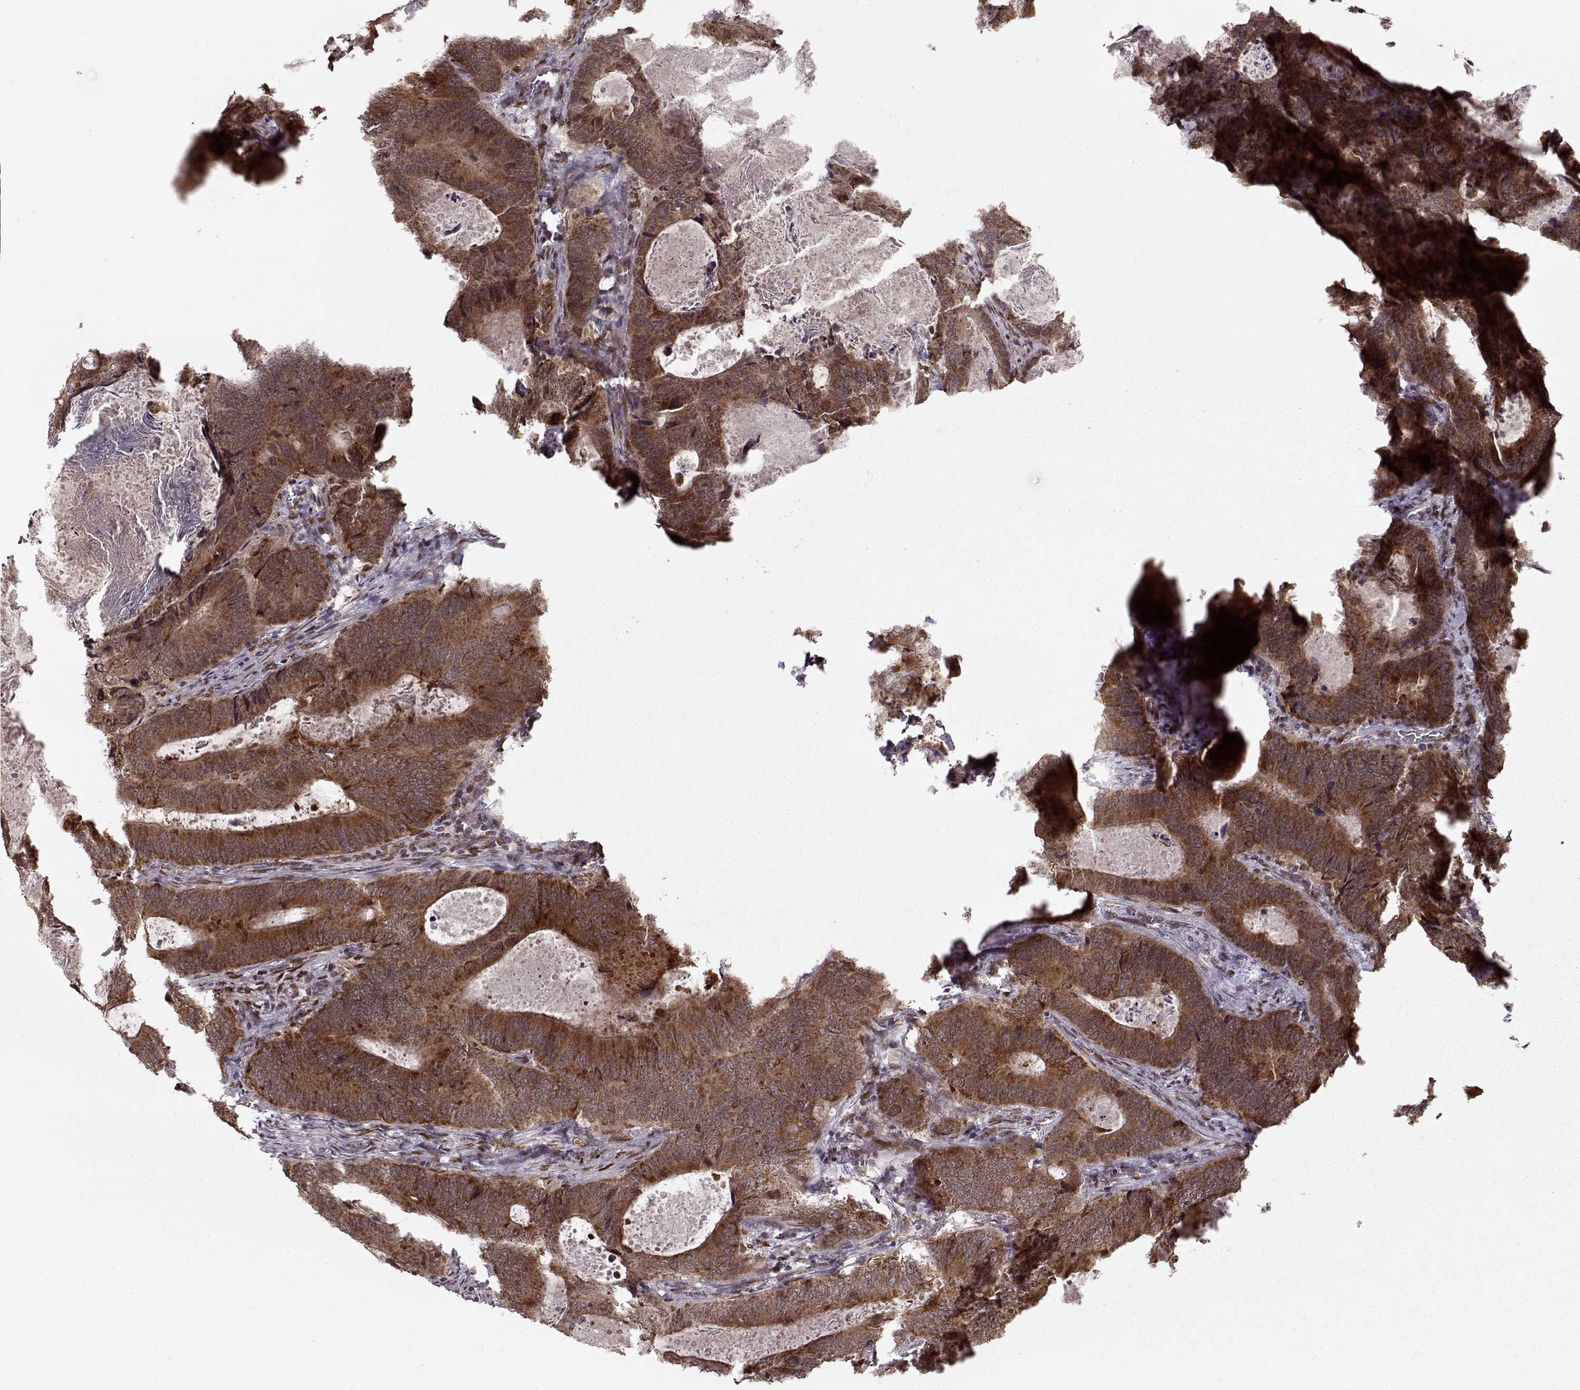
{"staining": {"intensity": "strong", "quantity": ">75%", "location": "cytoplasmic/membranous"}, "tissue": "colorectal cancer", "cell_type": "Tumor cells", "image_type": "cancer", "snomed": [{"axis": "morphology", "description": "Adenocarcinoma, NOS"}, {"axis": "topography", "description": "Colon"}], "caption": "IHC micrograph of colorectal cancer stained for a protein (brown), which exhibits high levels of strong cytoplasmic/membranous expression in about >75% of tumor cells.", "gene": "RAI1", "patient": {"sex": "female", "age": 82}}